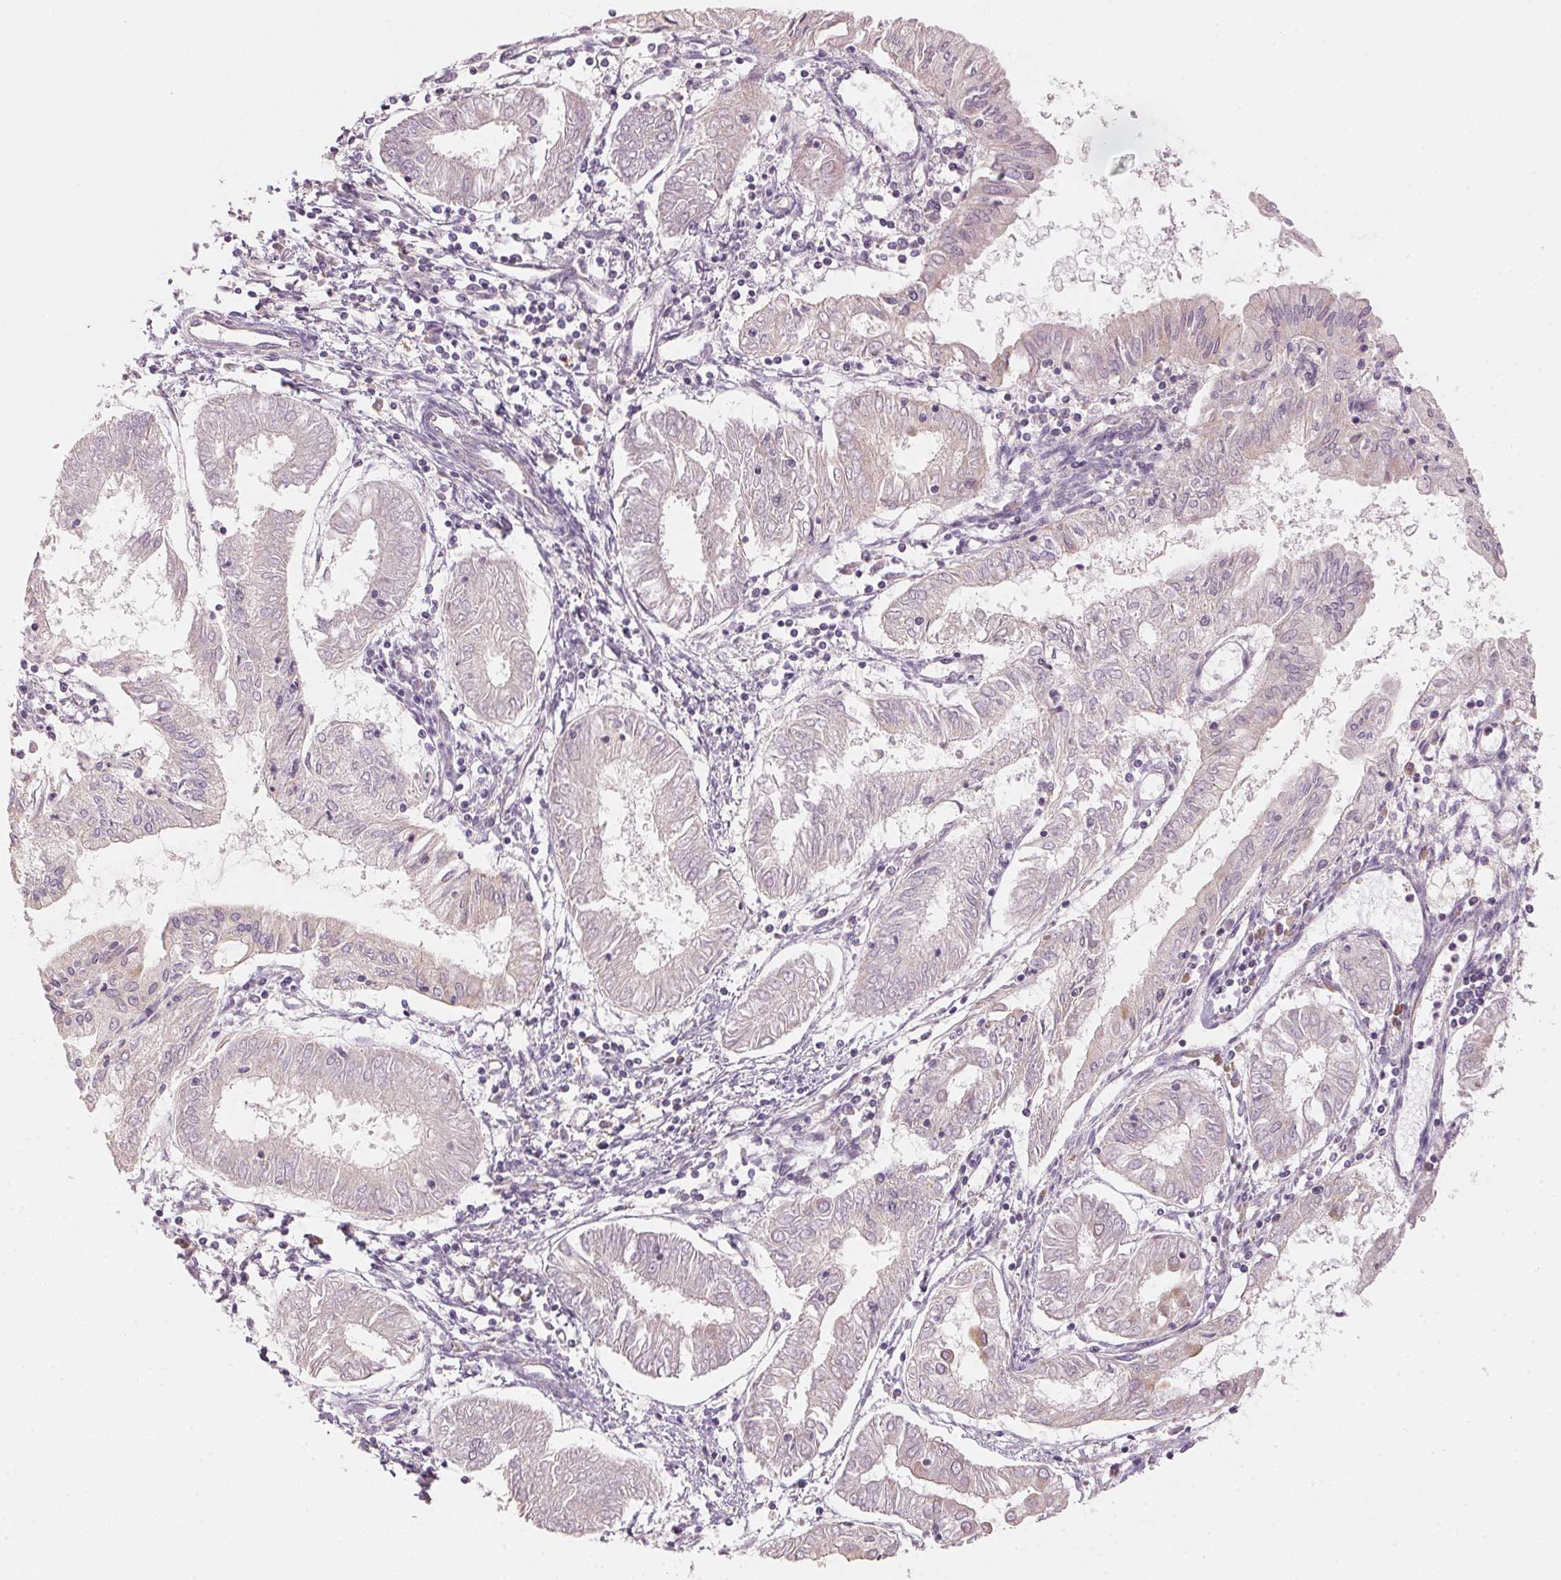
{"staining": {"intensity": "weak", "quantity": "<25%", "location": "cytoplasmic/membranous"}, "tissue": "endometrial cancer", "cell_type": "Tumor cells", "image_type": "cancer", "snomed": [{"axis": "morphology", "description": "Adenocarcinoma, NOS"}, {"axis": "topography", "description": "Endometrium"}], "caption": "Adenocarcinoma (endometrial) was stained to show a protein in brown. There is no significant staining in tumor cells.", "gene": "BLOC1S2", "patient": {"sex": "female", "age": 68}}